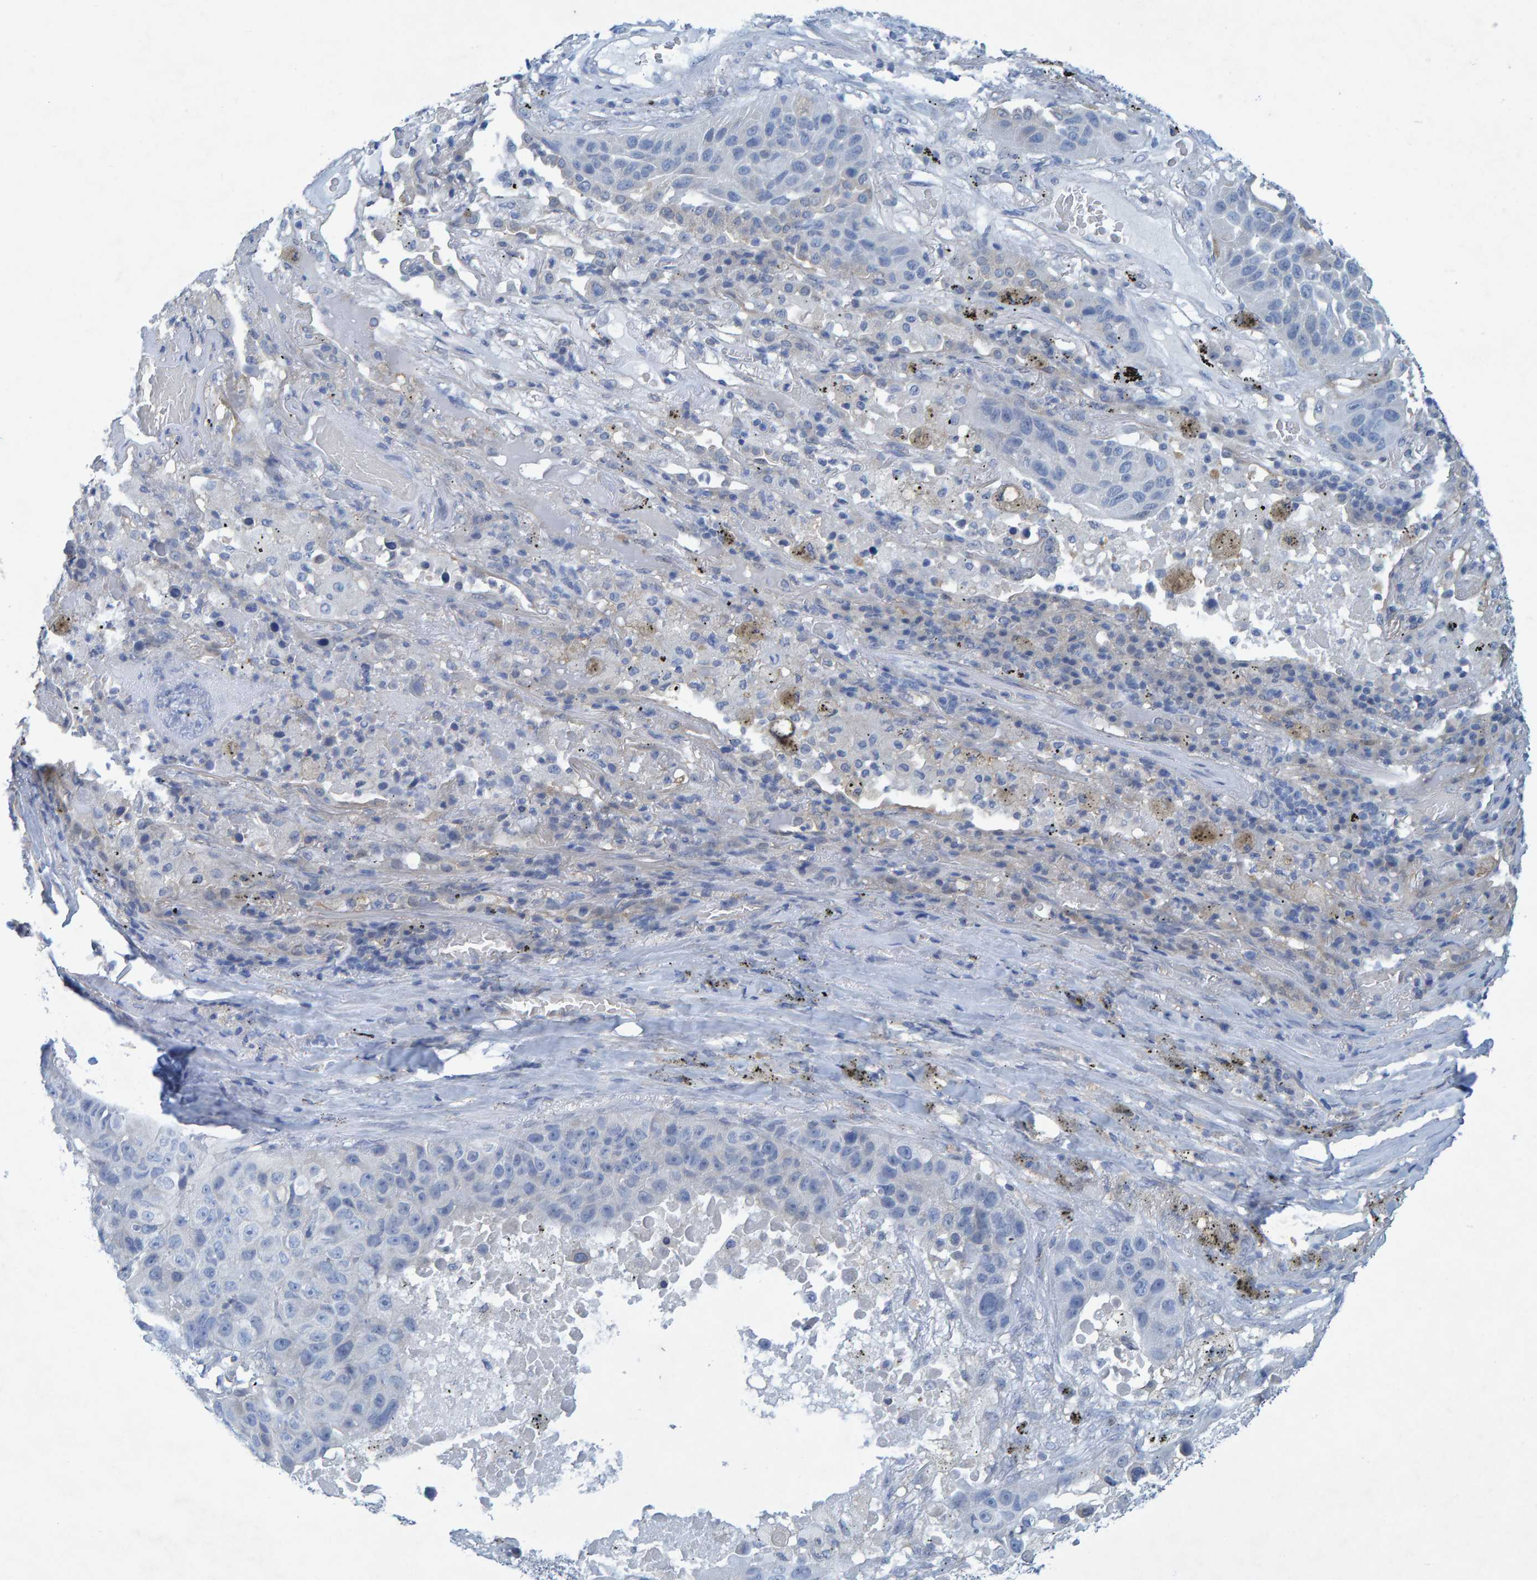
{"staining": {"intensity": "negative", "quantity": "none", "location": "none"}, "tissue": "lung cancer", "cell_type": "Tumor cells", "image_type": "cancer", "snomed": [{"axis": "morphology", "description": "Squamous cell carcinoma, NOS"}, {"axis": "topography", "description": "Lung"}], "caption": "DAB immunohistochemical staining of human lung cancer (squamous cell carcinoma) shows no significant expression in tumor cells.", "gene": "ALAD", "patient": {"sex": "male", "age": 57}}